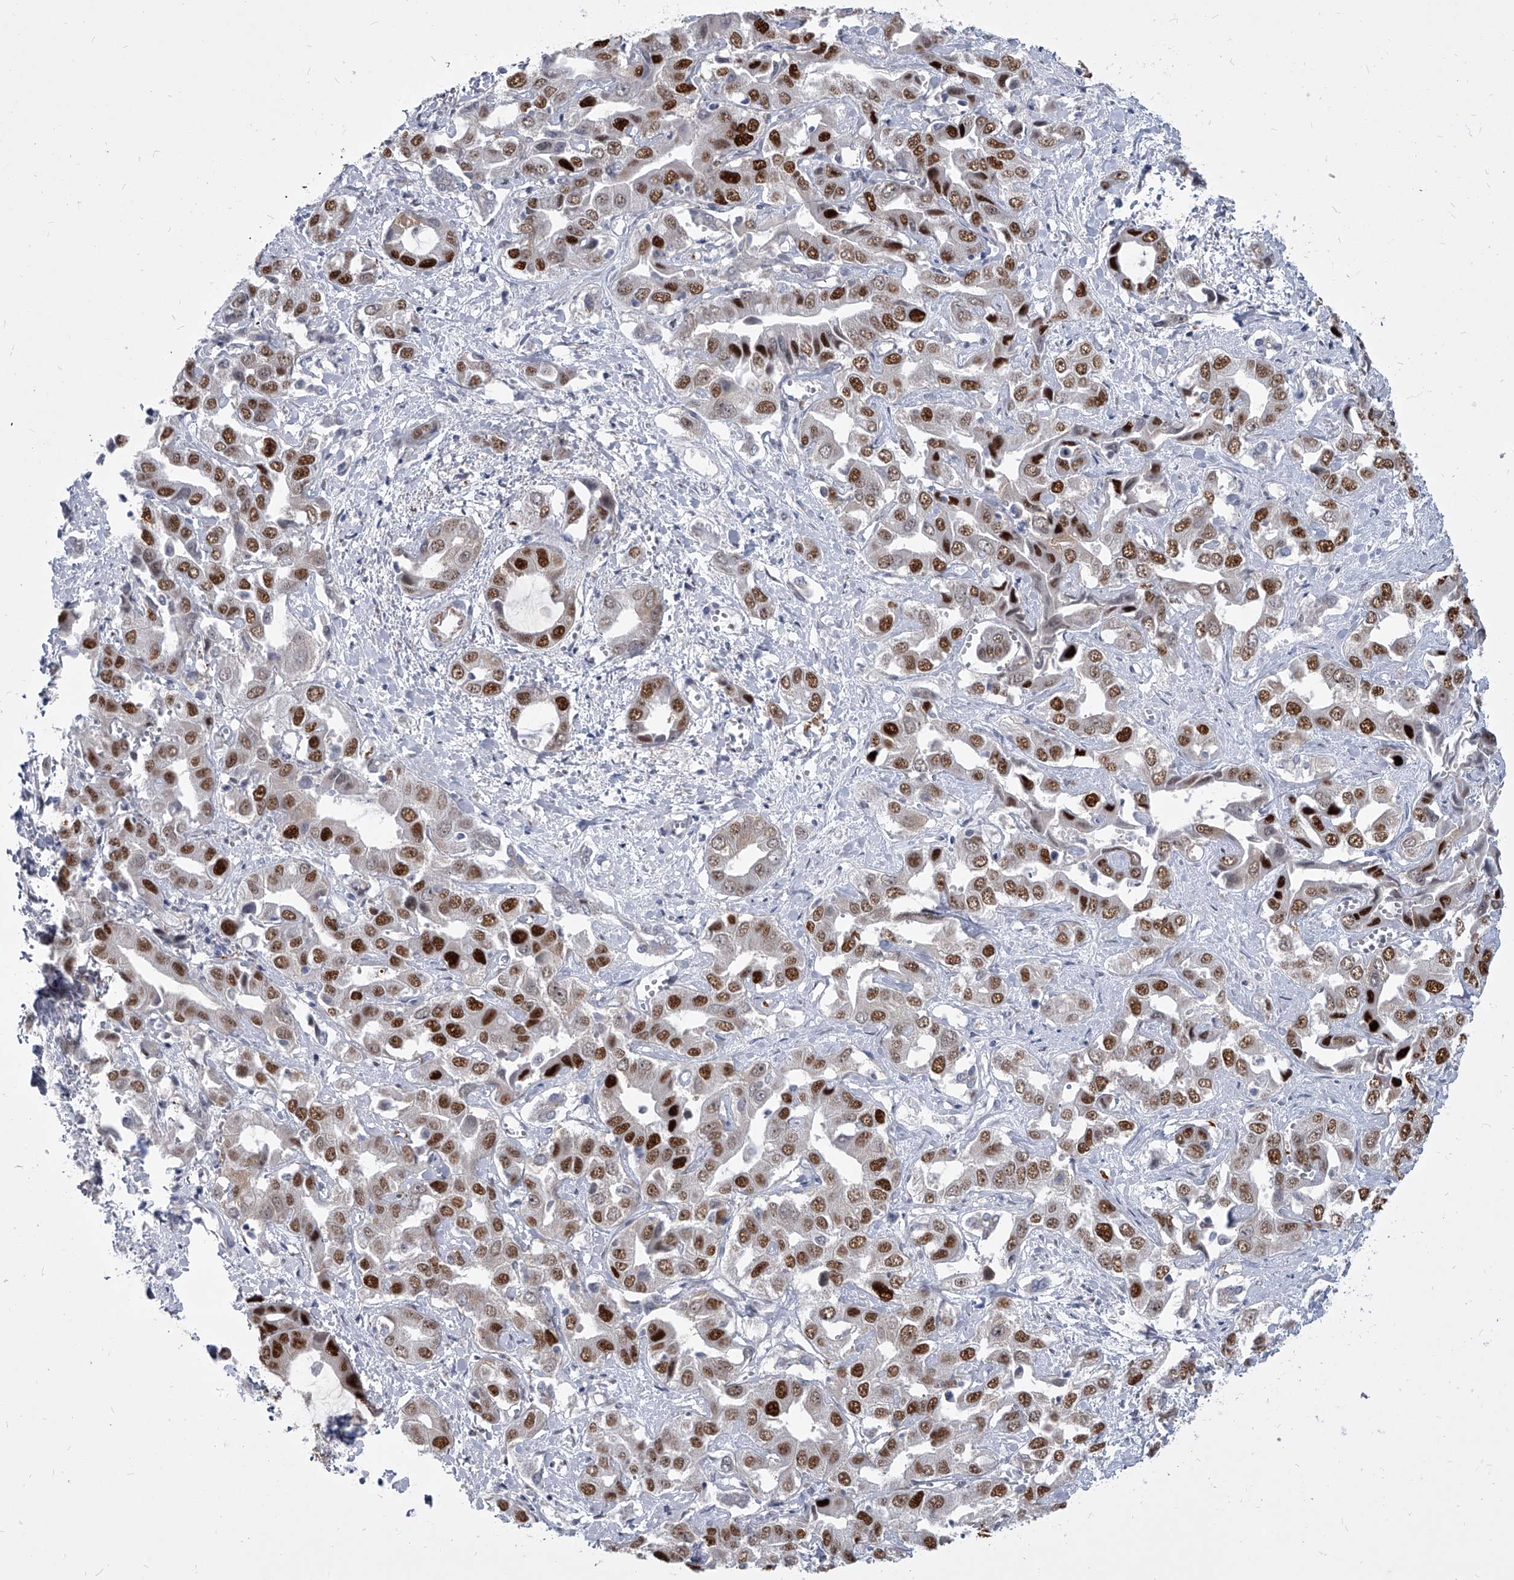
{"staining": {"intensity": "strong", "quantity": "25%-75%", "location": "nuclear"}, "tissue": "liver cancer", "cell_type": "Tumor cells", "image_type": "cancer", "snomed": [{"axis": "morphology", "description": "Cholangiocarcinoma"}, {"axis": "topography", "description": "Liver"}], "caption": "Immunohistochemical staining of human liver cholangiocarcinoma exhibits high levels of strong nuclear protein staining in about 25%-75% of tumor cells.", "gene": "EVA1C", "patient": {"sex": "female", "age": 52}}